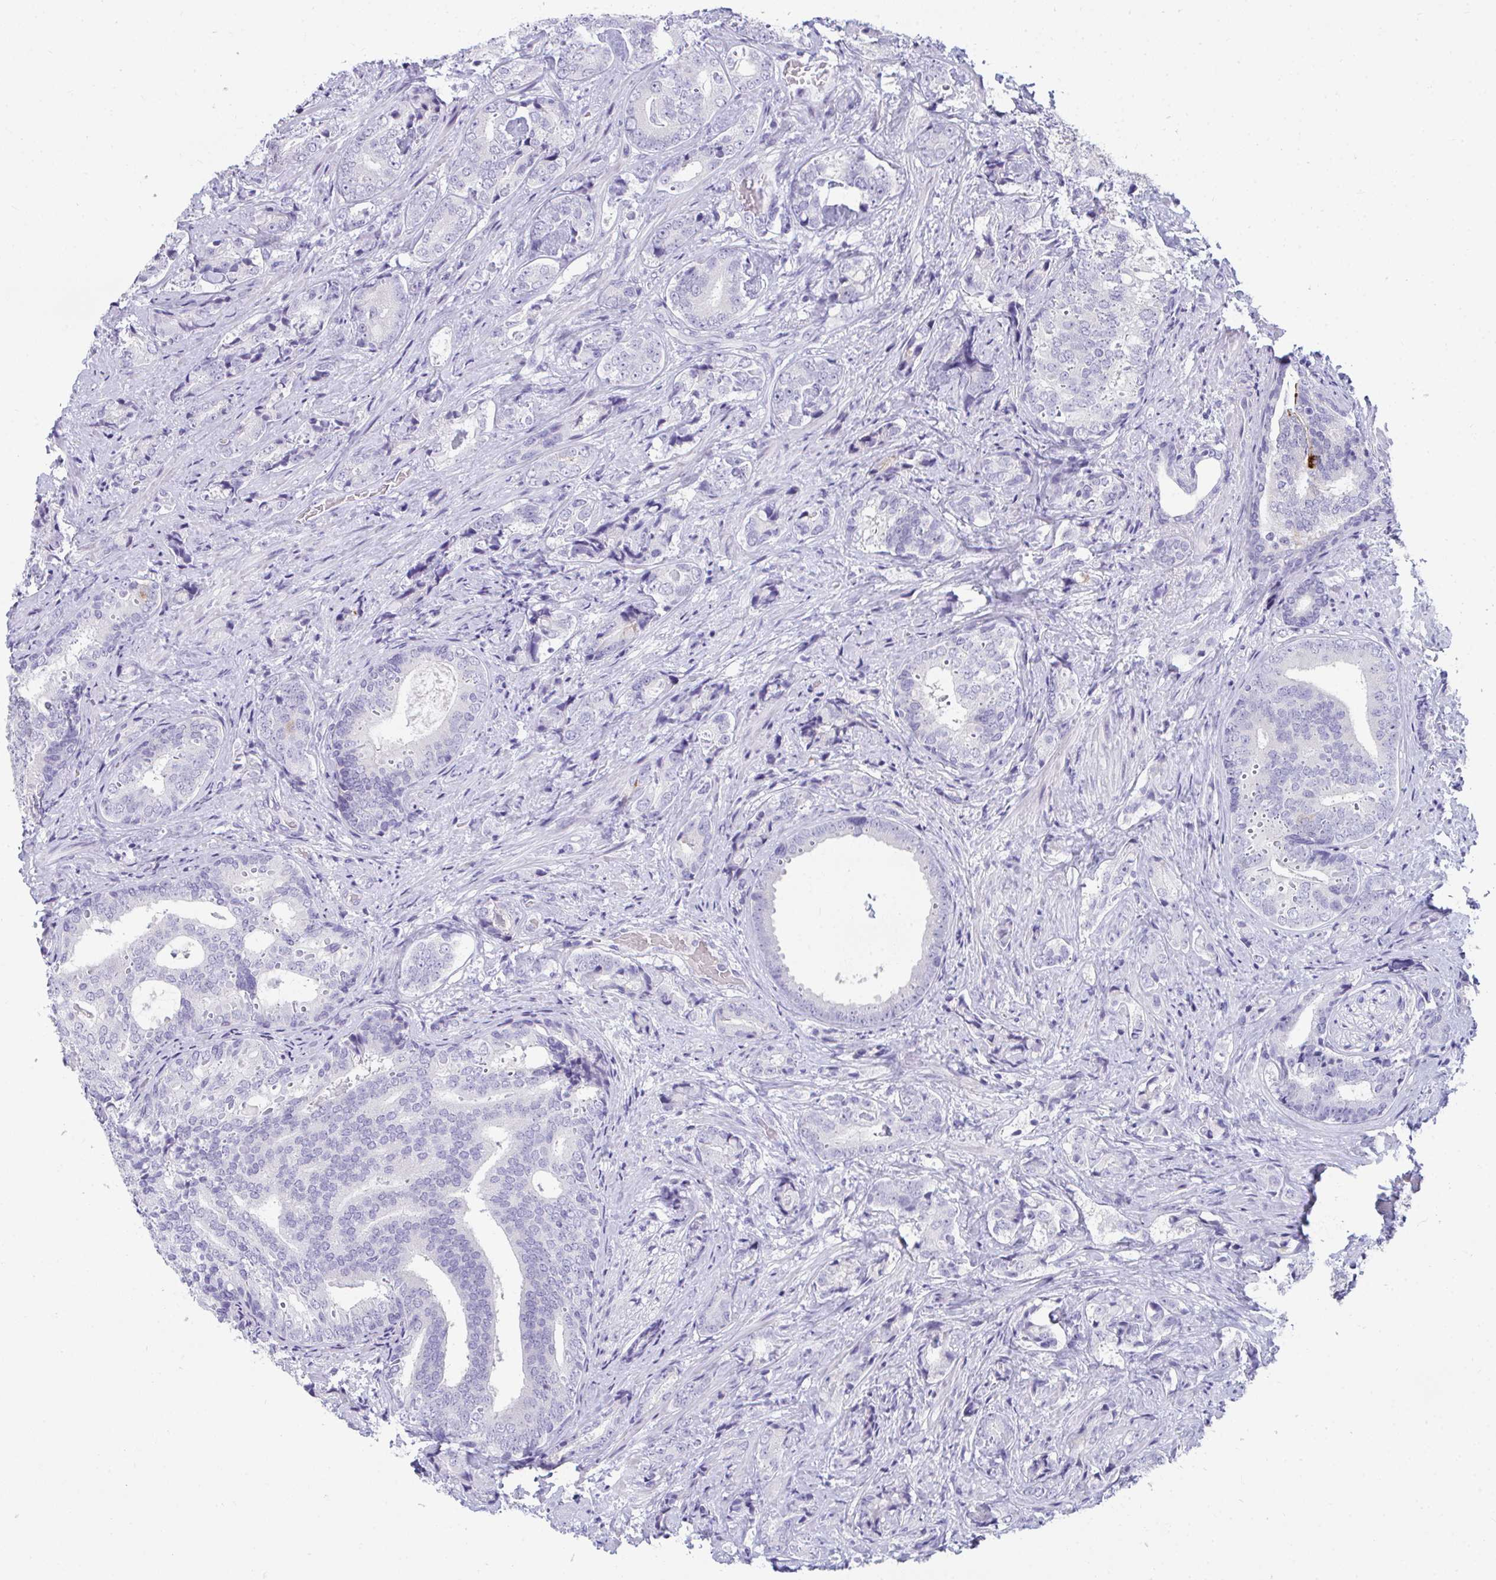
{"staining": {"intensity": "negative", "quantity": "none", "location": "none"}, "tissue": "prostate cancer", "cell_type": "Tumor cells", "image_type": "cancer", "snomed": [{"axis": "morphology", "description": "Adenocarcinoma, High grade"}, {"axis": "topography", "description": "Prostate"}], "caption": "The immunohistochemistry (IHC) histopathology image has no significant expression in tumor cells of high-grade adenocarcinoma (prostate) tissue. (DAB immunohistochemistry with hematoxylin counter stain).", "gene": "TTC30B", "patient": {"sex": "male", "age": 62}}